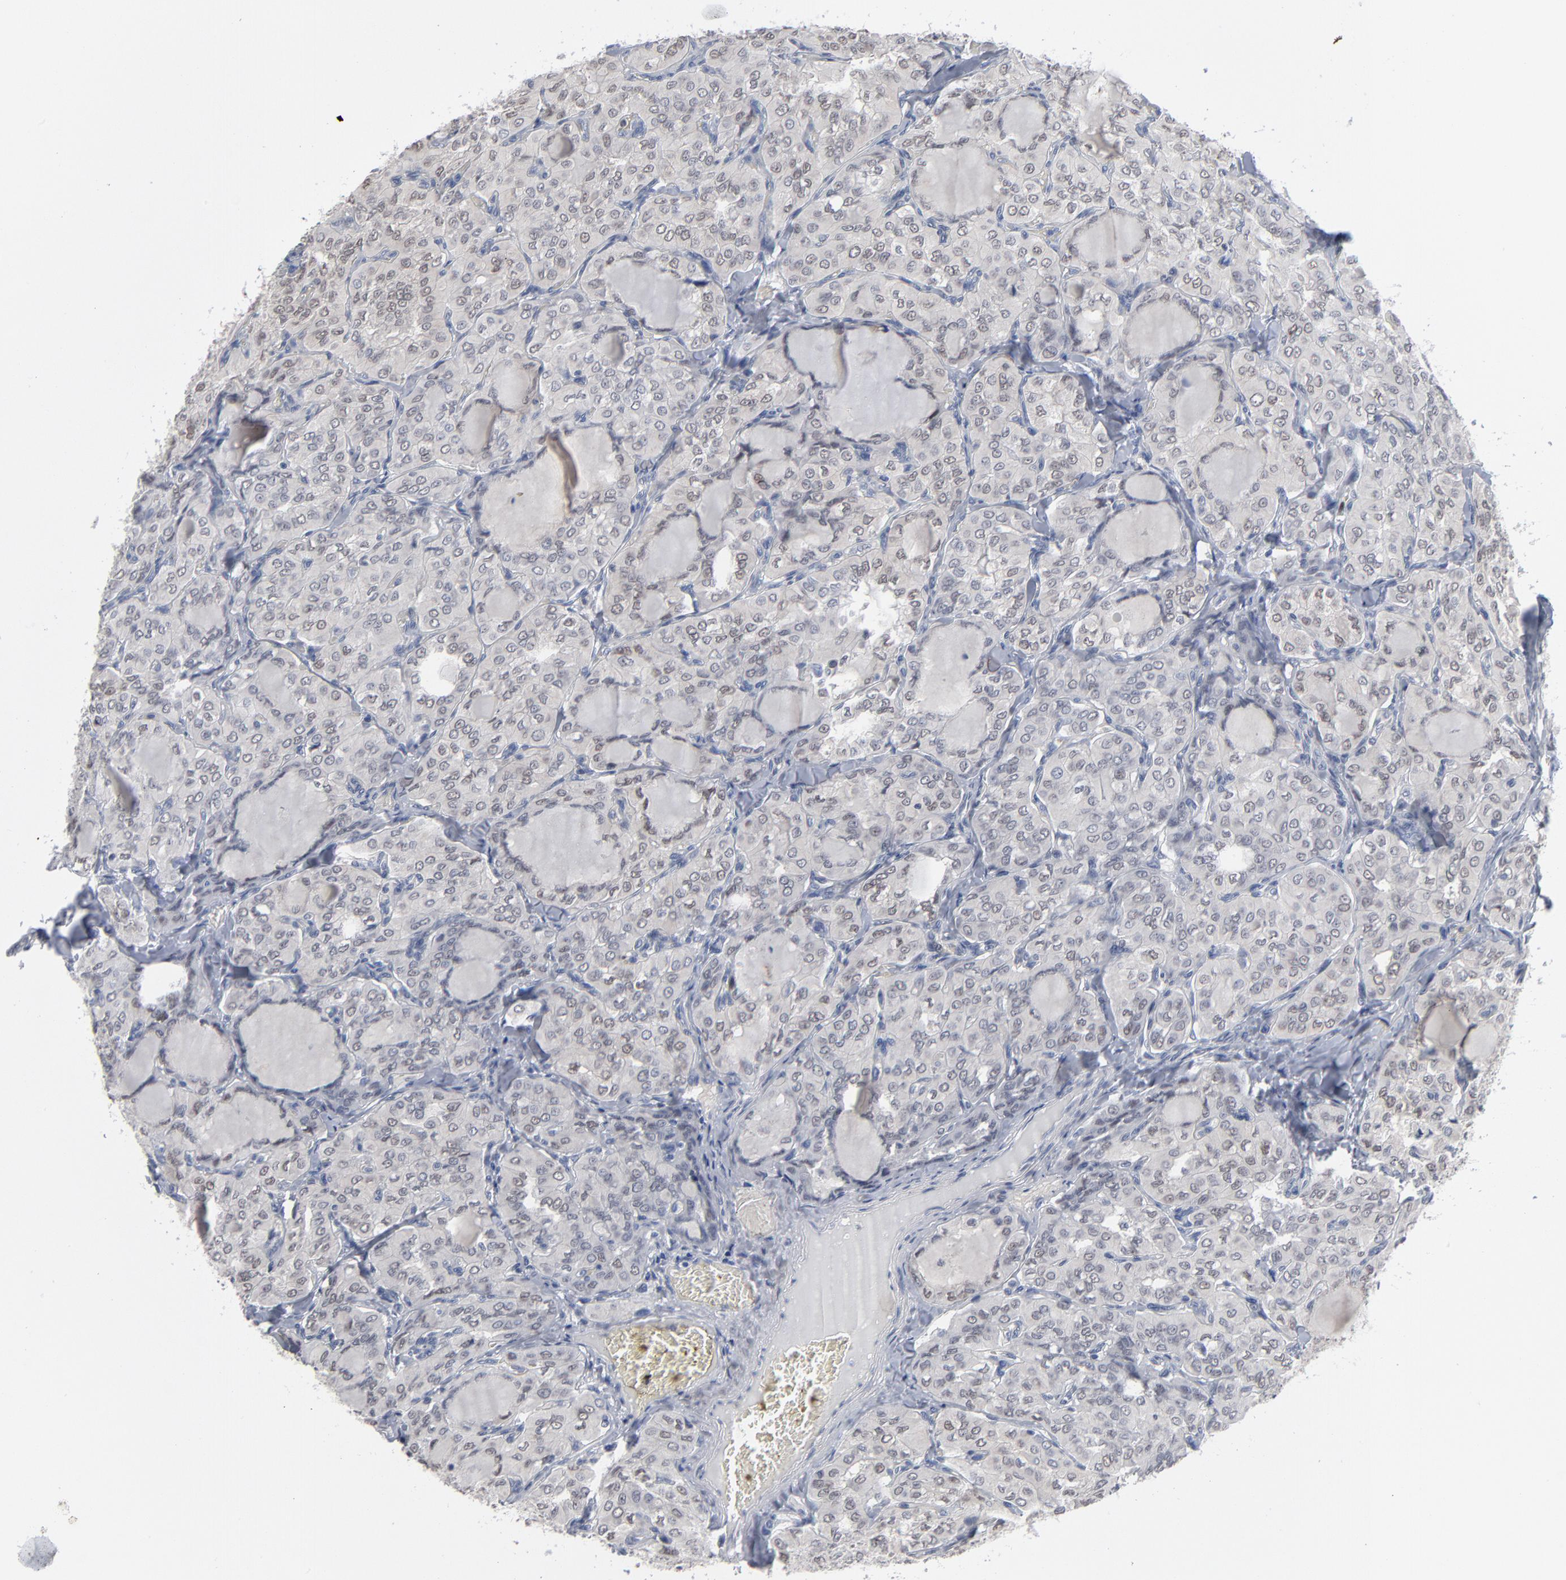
{"staining": {"intensity": "negative", "quantity": "none", "location": "none"}, "tissue": "thyroid cancer", "cell_type": "Tumor cells", "image_type": "cancer", "snomed": [{"axis": "morphology", "description": "Papillary adenocarcinoma, NOS"}, {"axis": "topography", "description": "Thyroid gland"}], "caption": "Immunohistochemistry (IHC) photomicrograph of human thyroid papillary adenocarcinoma stained for a protein (brown), which displays no staining in tumor cells.", "gene": "FOXN2", "patient": {"sex": "male", "age": 20}}